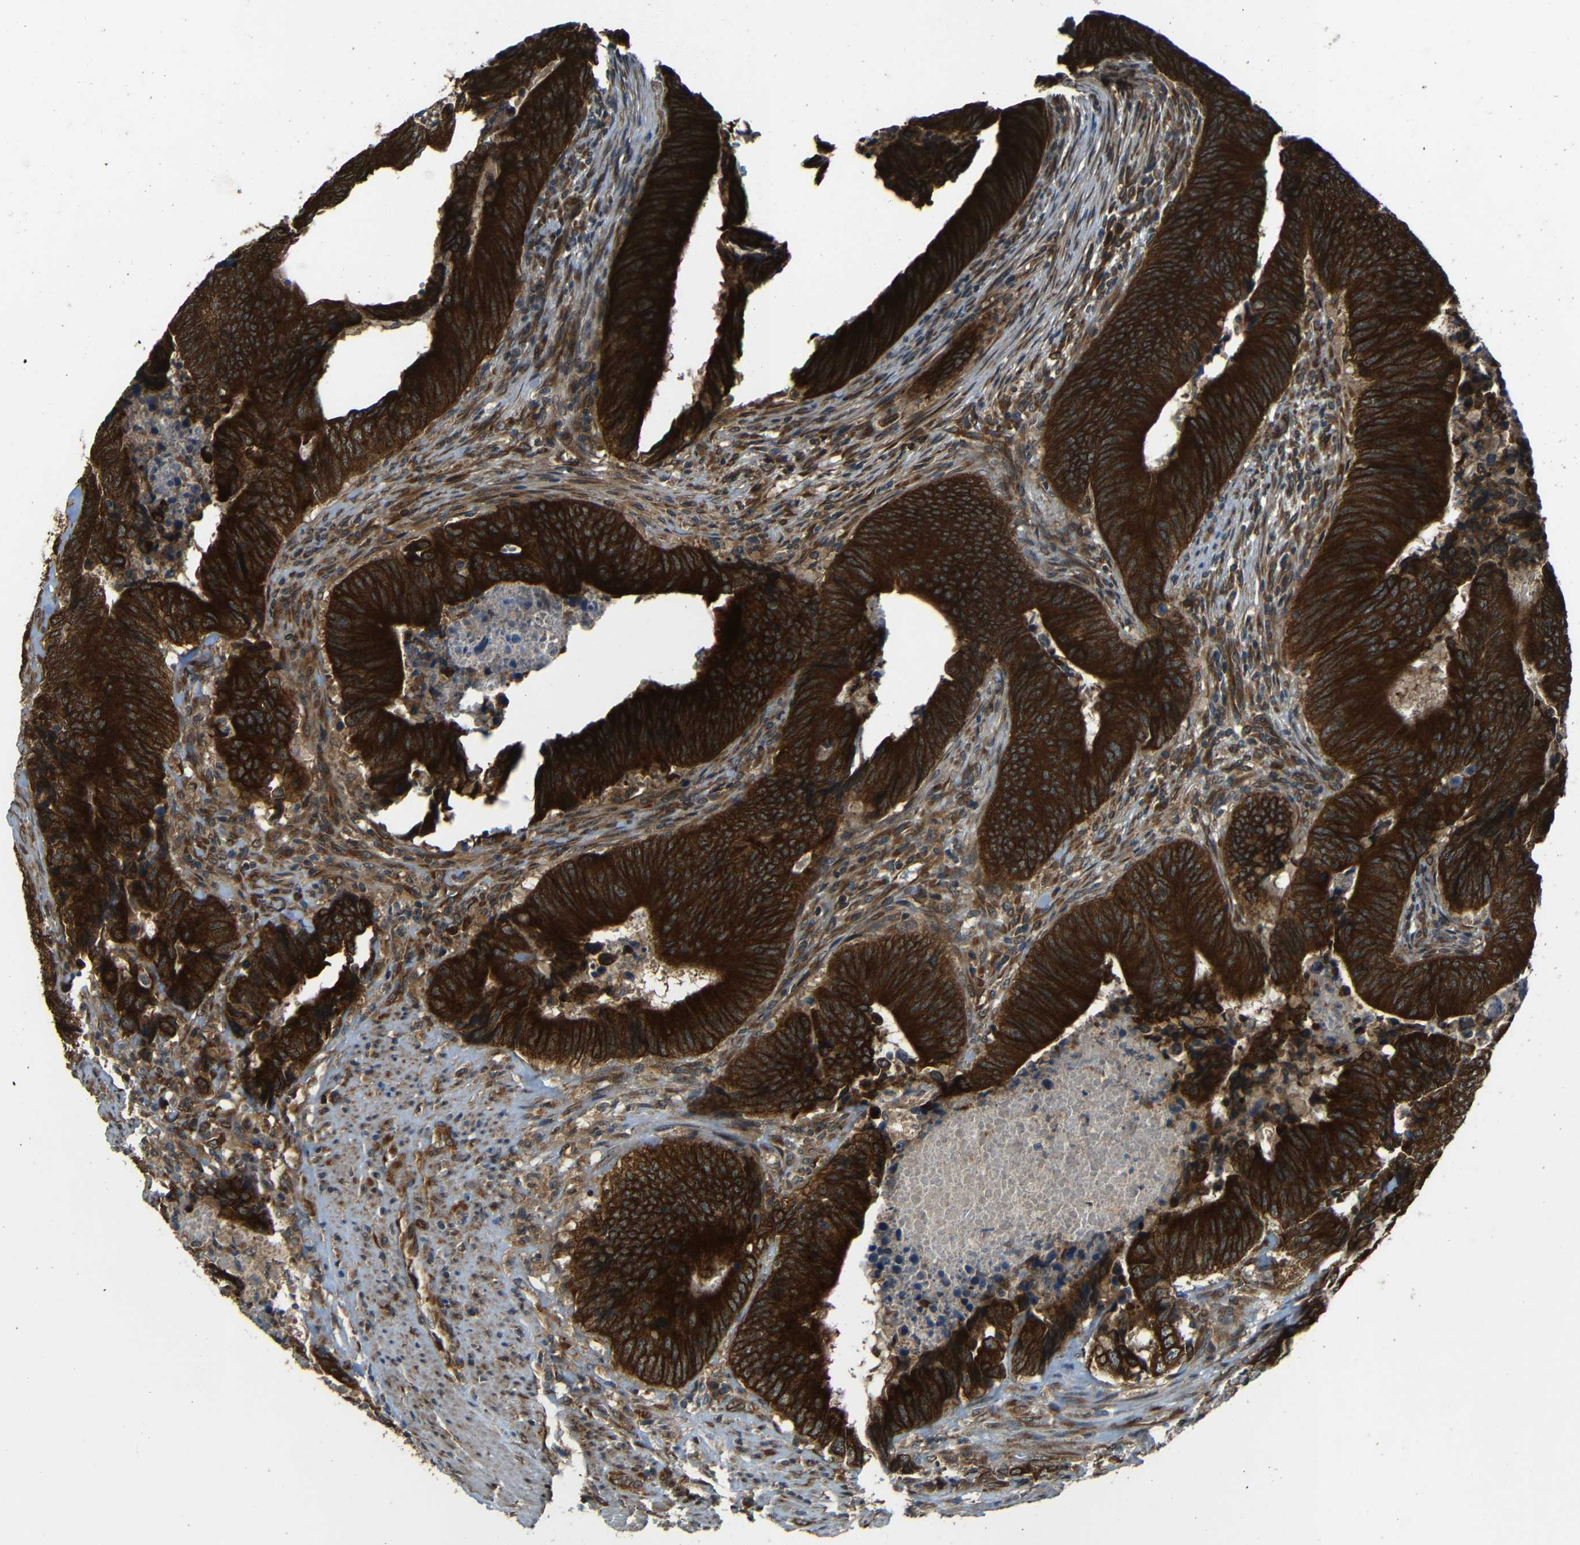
{"staining": {"intensity": "strong", "quantity": ">75%", "location": "cytoplasmic/membranous"}, "tissue": "colorectal cancer", "cell_type": "Tumor cells", "image_type": "cancer", "snomed": [{"axis": "morphology", "description": "Normal tissue, NOS"}, {"axis": "morphology", "description": "Adenocarcinoma, NOS"}, {"axis": "topography", "description": "Colon"}], "caption": "Immunohistochemical staining of colorectal adenocarcinoma reveals high levels of strong cytoplasmic/membranous staining in about >75% of tumor cells.", "gene": "VAPB", "patient": {"sex": "male", "age": 56}}